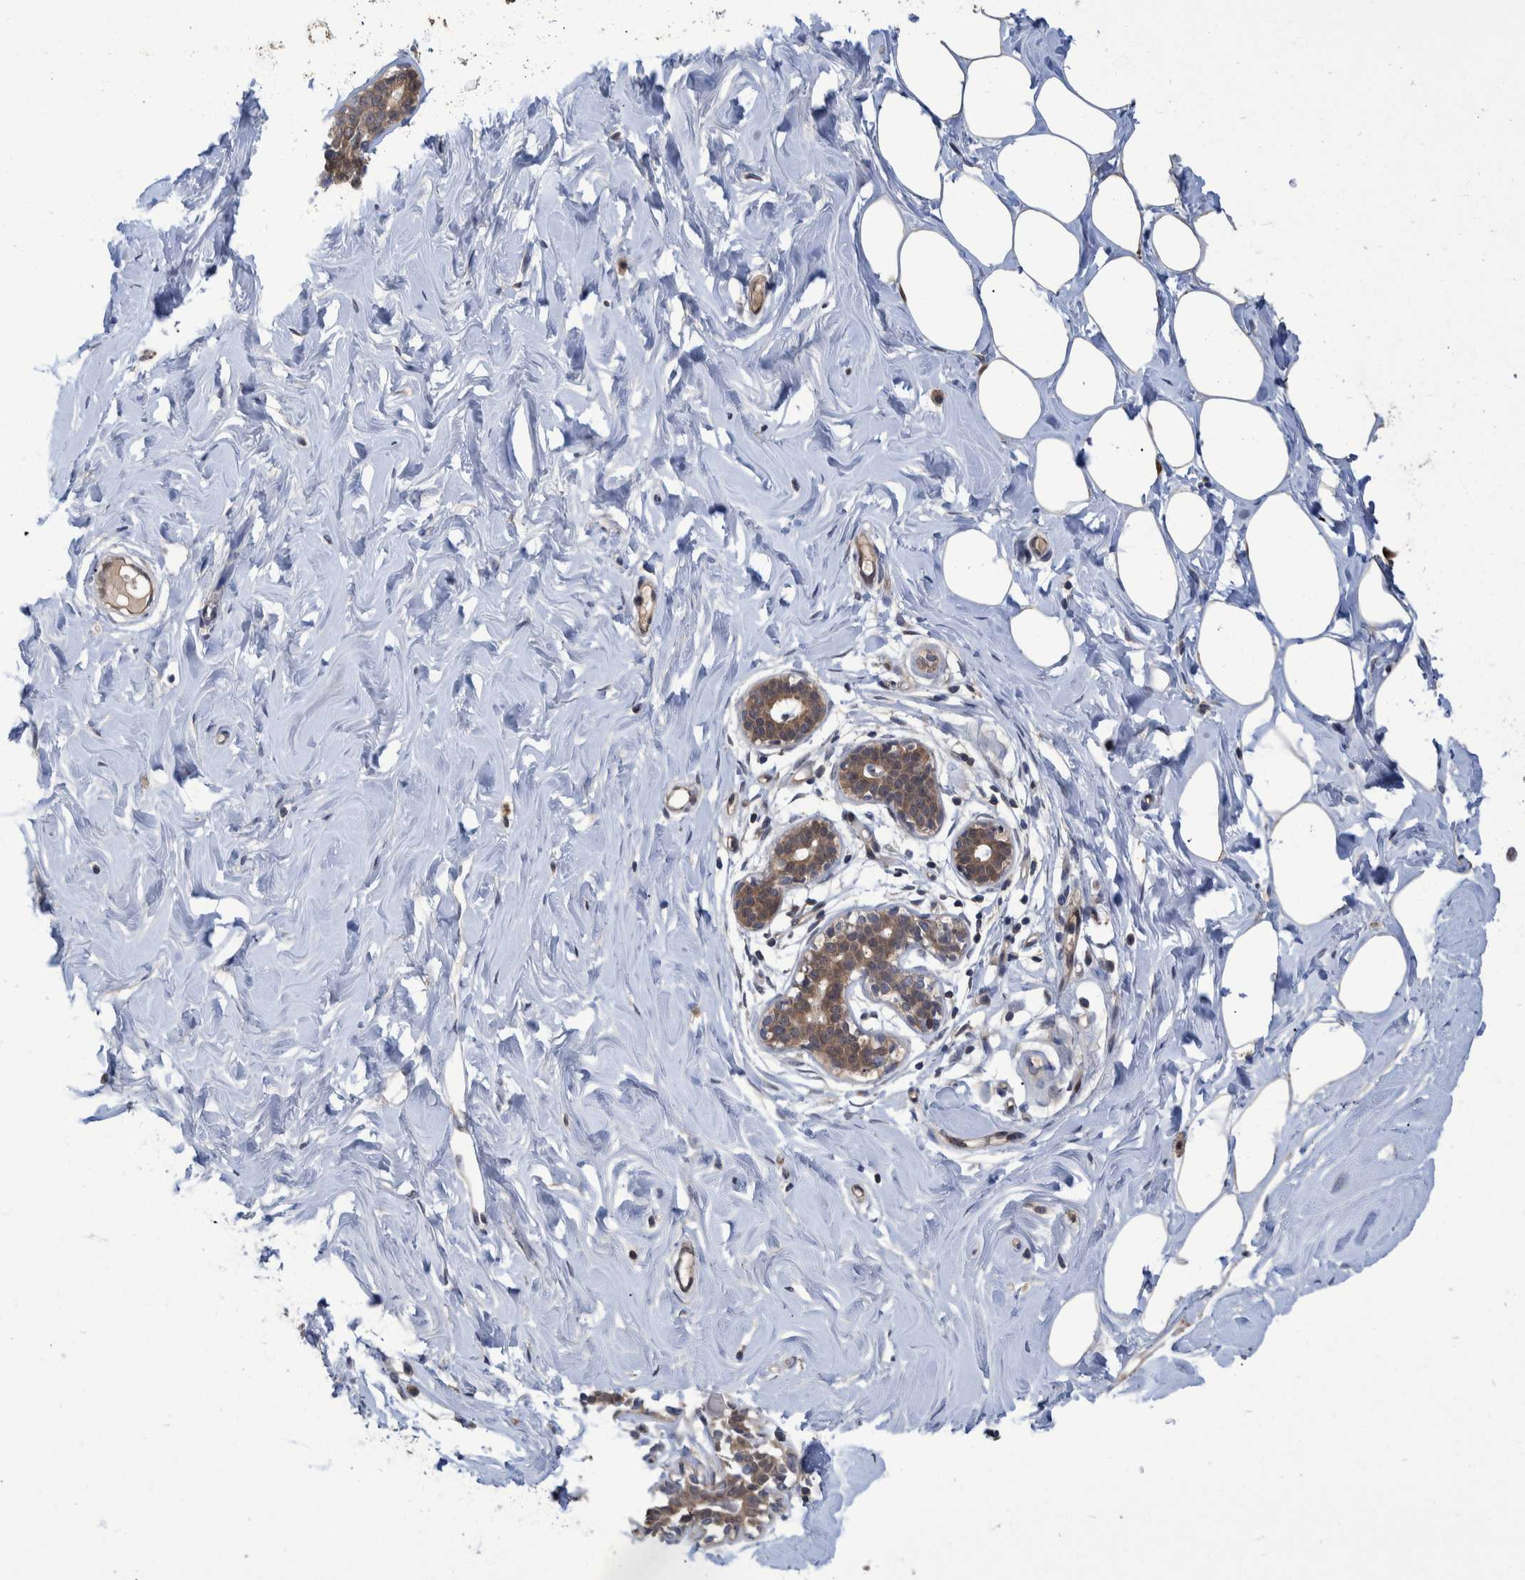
{"staining": {"intensity": "weak", "quantity": "25%-75%", "location": "cytoplasmic/membranous"}, "tissue": "breast", "cell_type": "Adipocytes", "image_type": "normal", "snomed": [{"axis": "morphology", "description": "Normal tissue, NOS"}, {"axis": "topography", "description": "Breast"}], "caption": "This histopathology image reveals immunohistochemistry staining of unremarkable breast, with low weak cytoplasmic/membranous staining in approximately 25%-75% of adipocytes.", "gene": "PCYT2", "patient": {"sex": "female", "age": 23}}